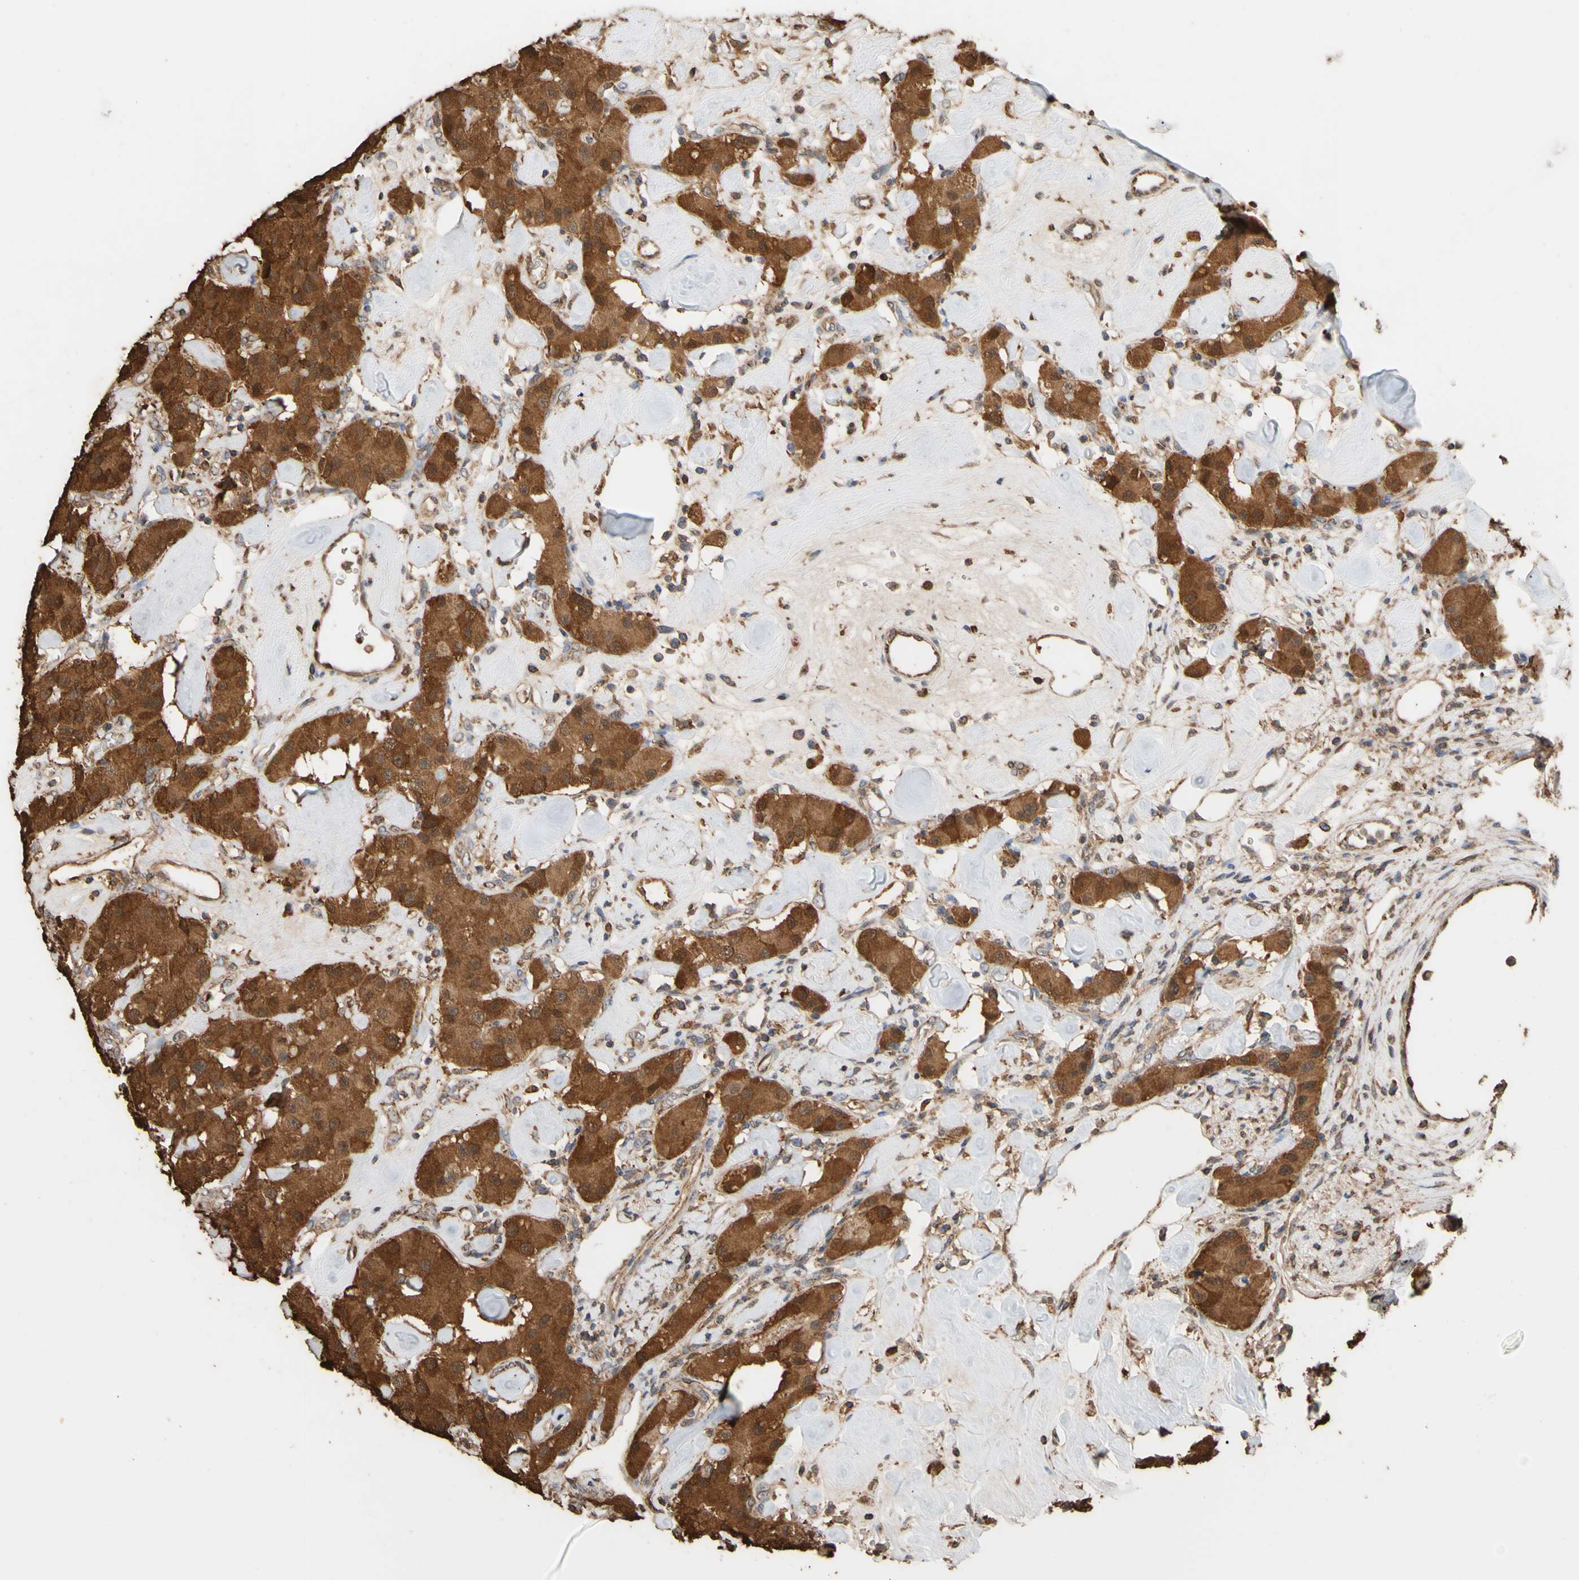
{"staining": {"intensity": "strong", "quantity": ">75%", "location": "cytoplasmic/membranous"}, "tissue": "carcinoid", "cell_type": "Tumor cells", "image_type": "cancer", "snomed": [{"axis": "morphology", "description": "Carcinoid, malignant, NOS"}, {"axis": "topography", "description": "Pancreas"}], "caption": "Immunohistochemical staining of carcinoid exhibits high levels of strong cytoplasmic/membranous positivity in approximately >75% of tumor cells.", "gene": "ALDH9A1", "patient": {"sex": "male", "age": 41}}